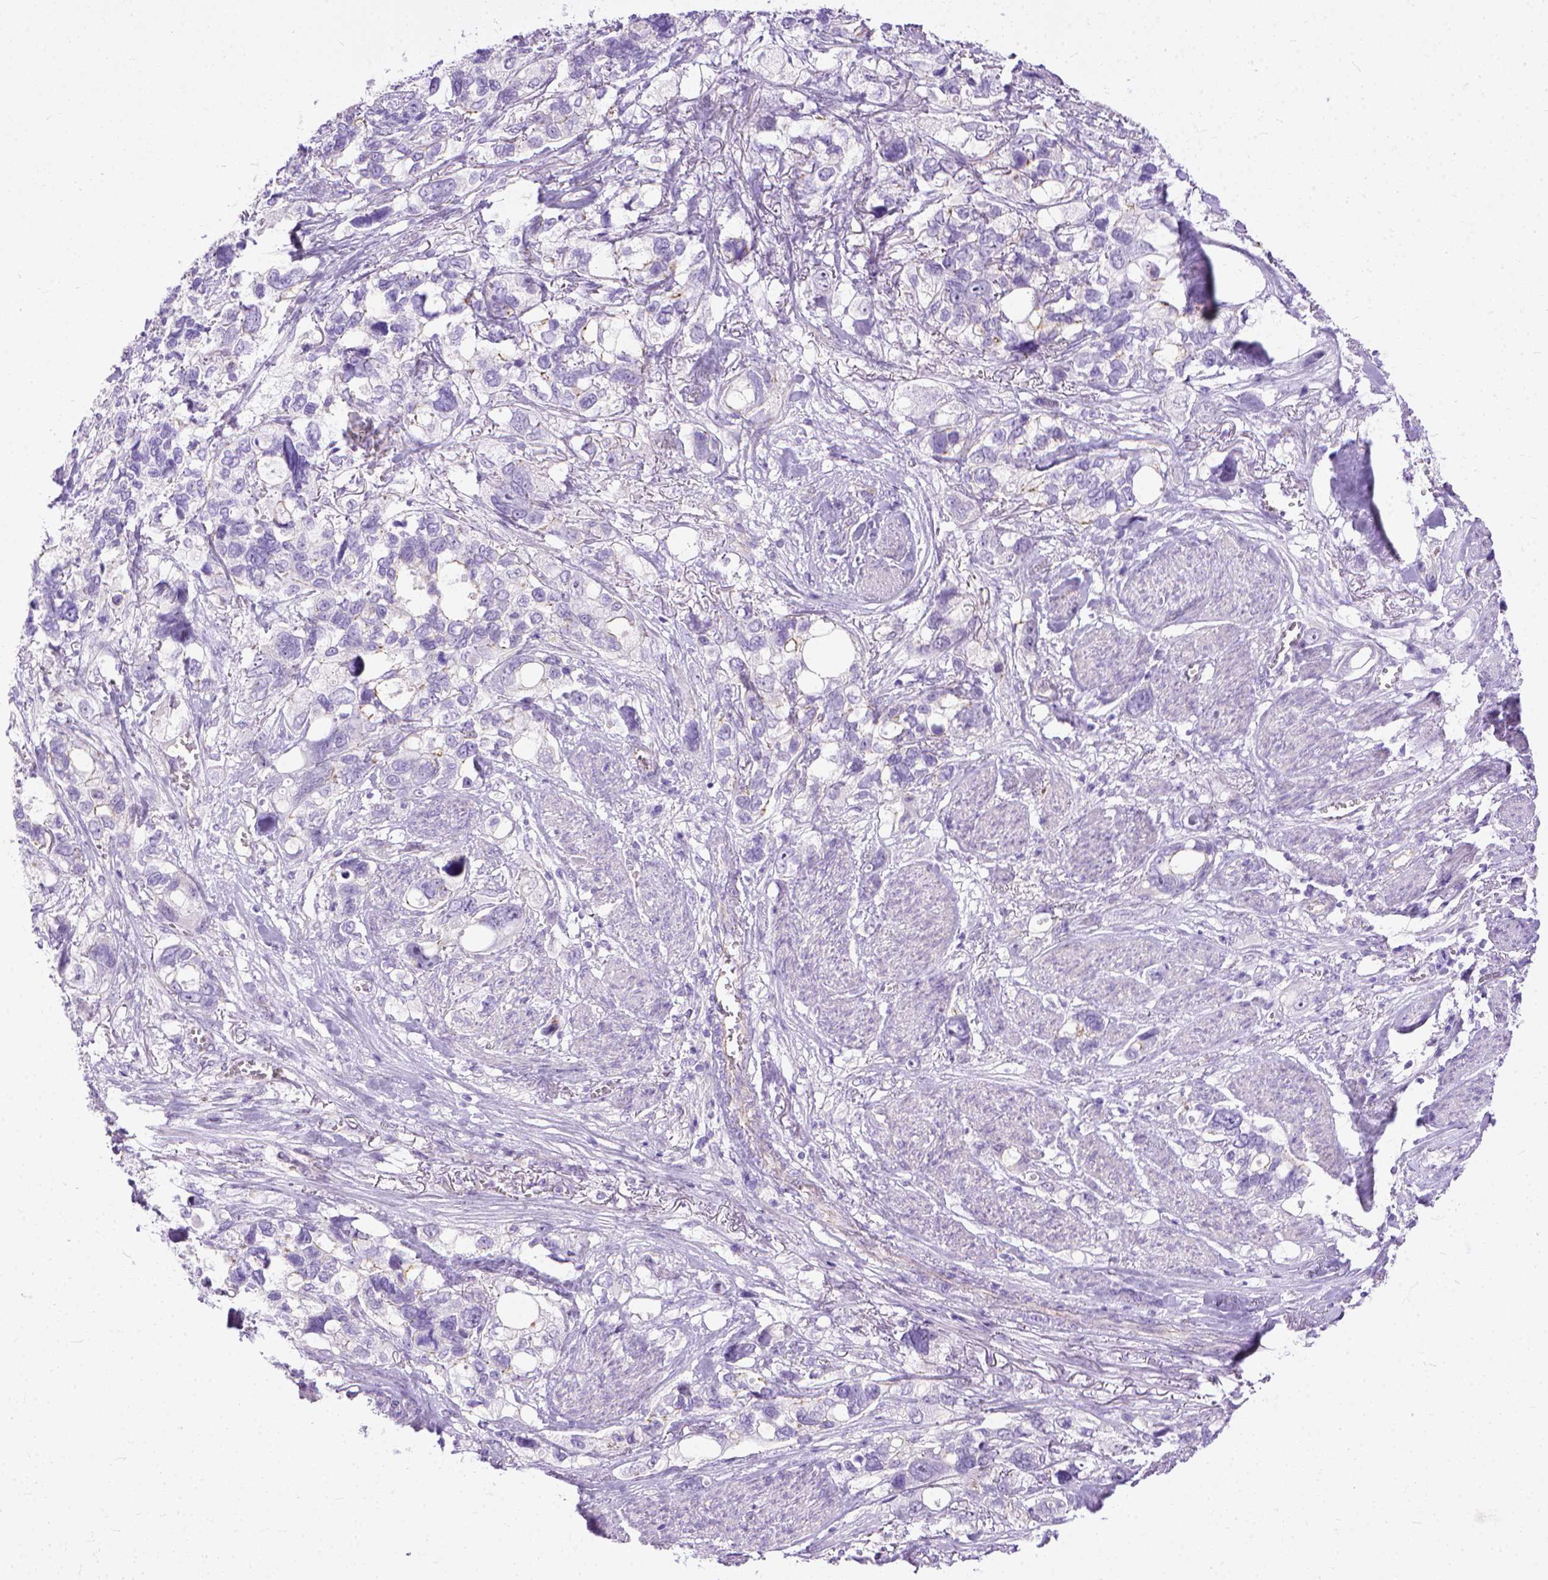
{"staining": {"intensity": "negative", "quantity": "none", "location": "none"}, "tissue": "stomach cancer", "cell_type": "Tumor cells", "image_type": "cancer", "snomed": [{"axis": "morphology", "description": "Adenocarcinoma, NOS"}, {"axis": "topography", "description": "Stomach, upper"}], "caption": "A high-resolution micrograph shows immunohistochemistry (IHC) staining of stomach cancer, which displays no significant staining in tumor cells.", "gene": "ADGRF1", "patient": {"sex": "female", "age": 81}}